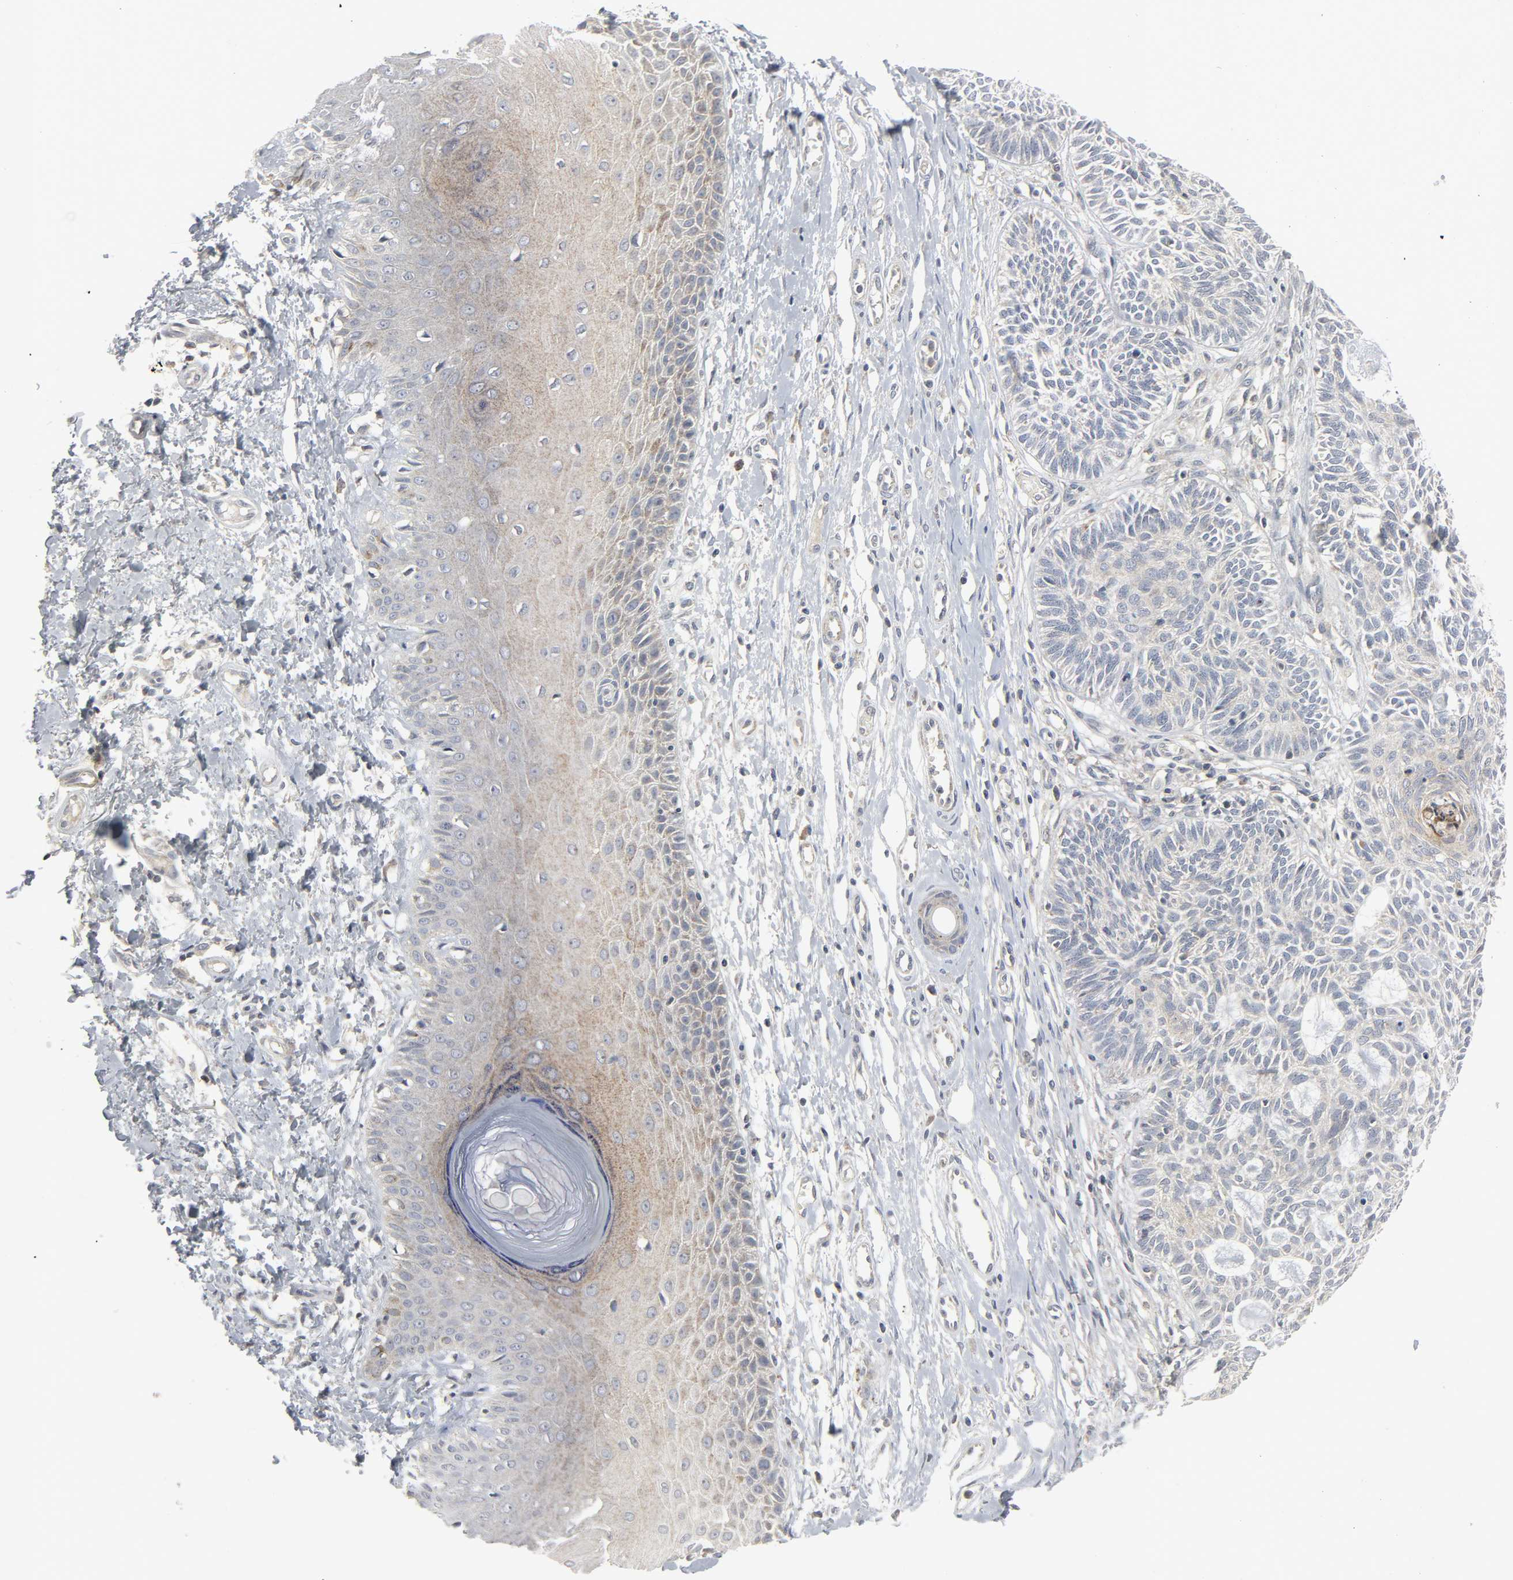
{"staining": {"intensity": "weak", "quantity": "25%-75%", "location": "cytoplasmic/membranous"}, "tissue": "skin cancer", "cell_type": "Tumor cells", "image_type": "cancer", "snomed": [{"axis": "morphology", "description": "Basal cell carcinoma"}, {"axis": "topography", "description": "Skin"}], "caption": "The micrograph shows a brown stain indicating the presence of a protein in the cytoplasmic/membranous of tumor cells in basal cell carcinoma (skin).", "gene": "CLIP1", "patient": {"sex": "male", "age": 67}}